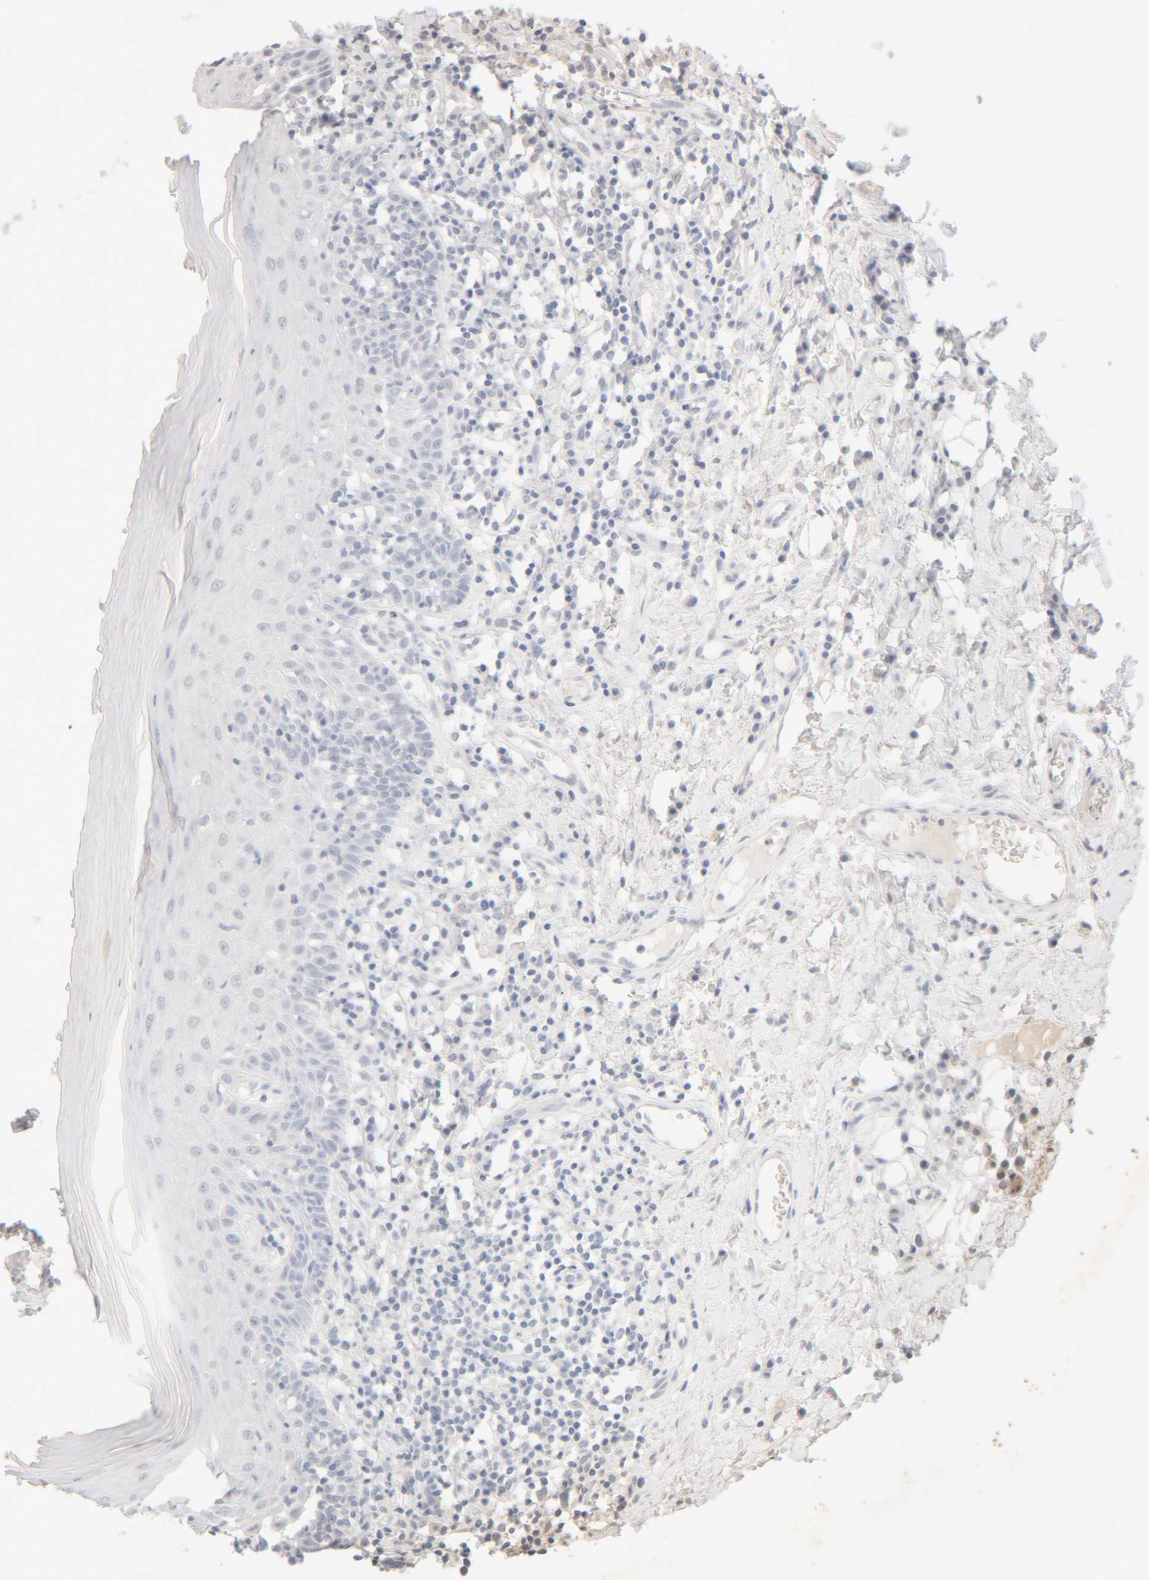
{"staining": {"intensity": "negative", "quantity": "none", "location": "none"}, "tissue": "oral mucosa", "cell_type": "Squamous epithelial cells", "image_type": "normal", "snomed": [{"axis": "morphology", "description": "Normal tissue, NOS"}, {"axis": "topography", "description": "Oral tissue"}], "caption": "Immunohistochemistry (IHC) micrograph of benign human oral mucosa stained for a protein (brown), which demonstrates no positivity in squamous epithelial cells. The staining is performed using DAB (3,3'-diaminobenzidine) brown chromogen with nuclei counter-stained in using hematoxylin.", "gene": "RIDA", "patient": {"sex": "male", "age": 82}}